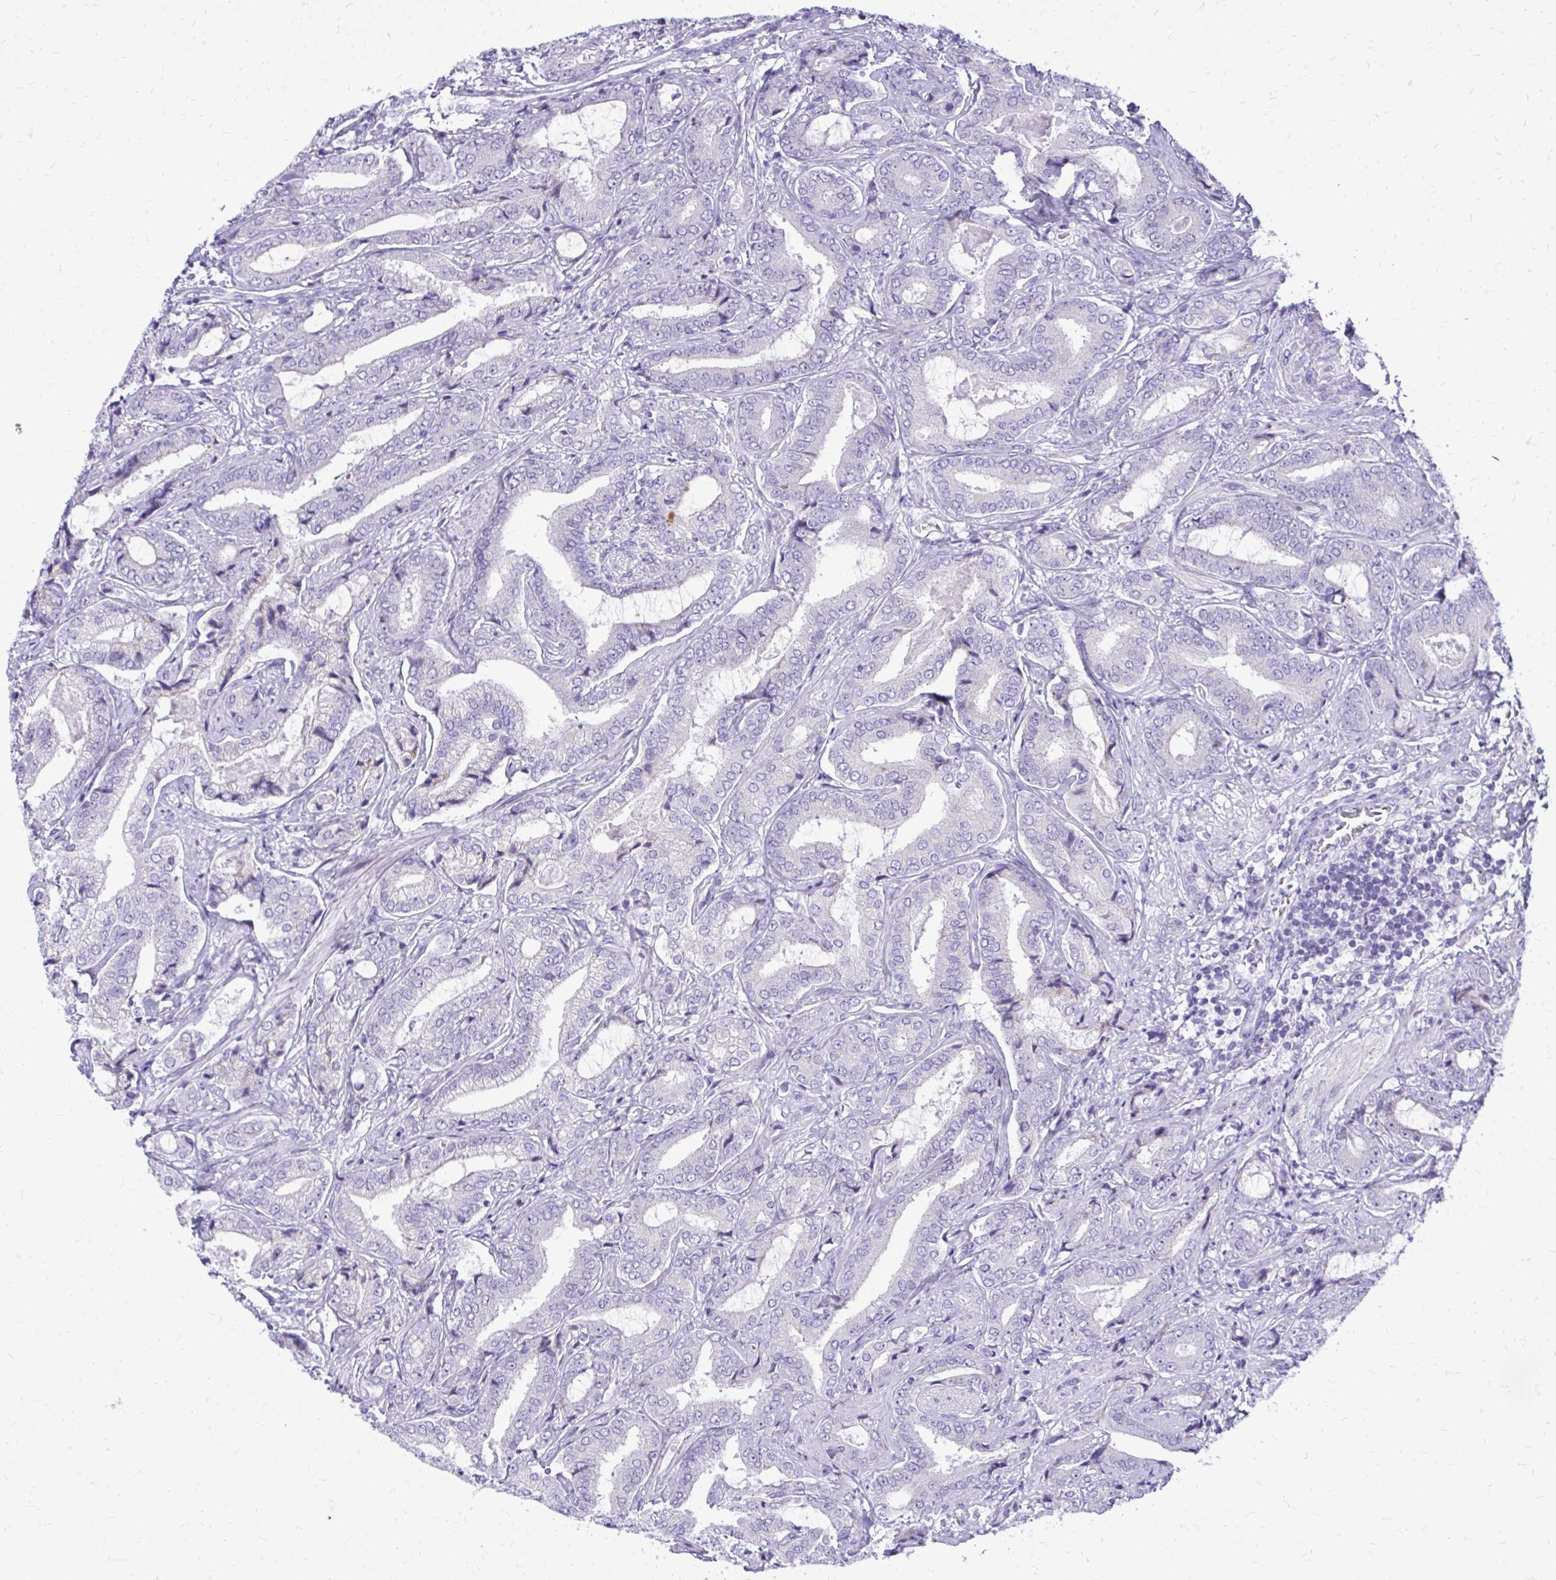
{"staining": {"intensity": "negative", "quantity": "none", "location": "none"}, "tissue": "prostate cancer", "cell_type": "Tumor cells", "image_type": "cancer", "snomed": [{"axis": "morphology", "description": "Adenocarcinoma, High grade"}, {"axis": "topography", "description": "Prostate"}], "caption": "The image displays no significant positivity in tumor cells of prostate high-grade adenocarcinoma. Nuclei are stained in blue.", "gene": "BCL6B", "patient": {"sex": "male", "age": 62}}